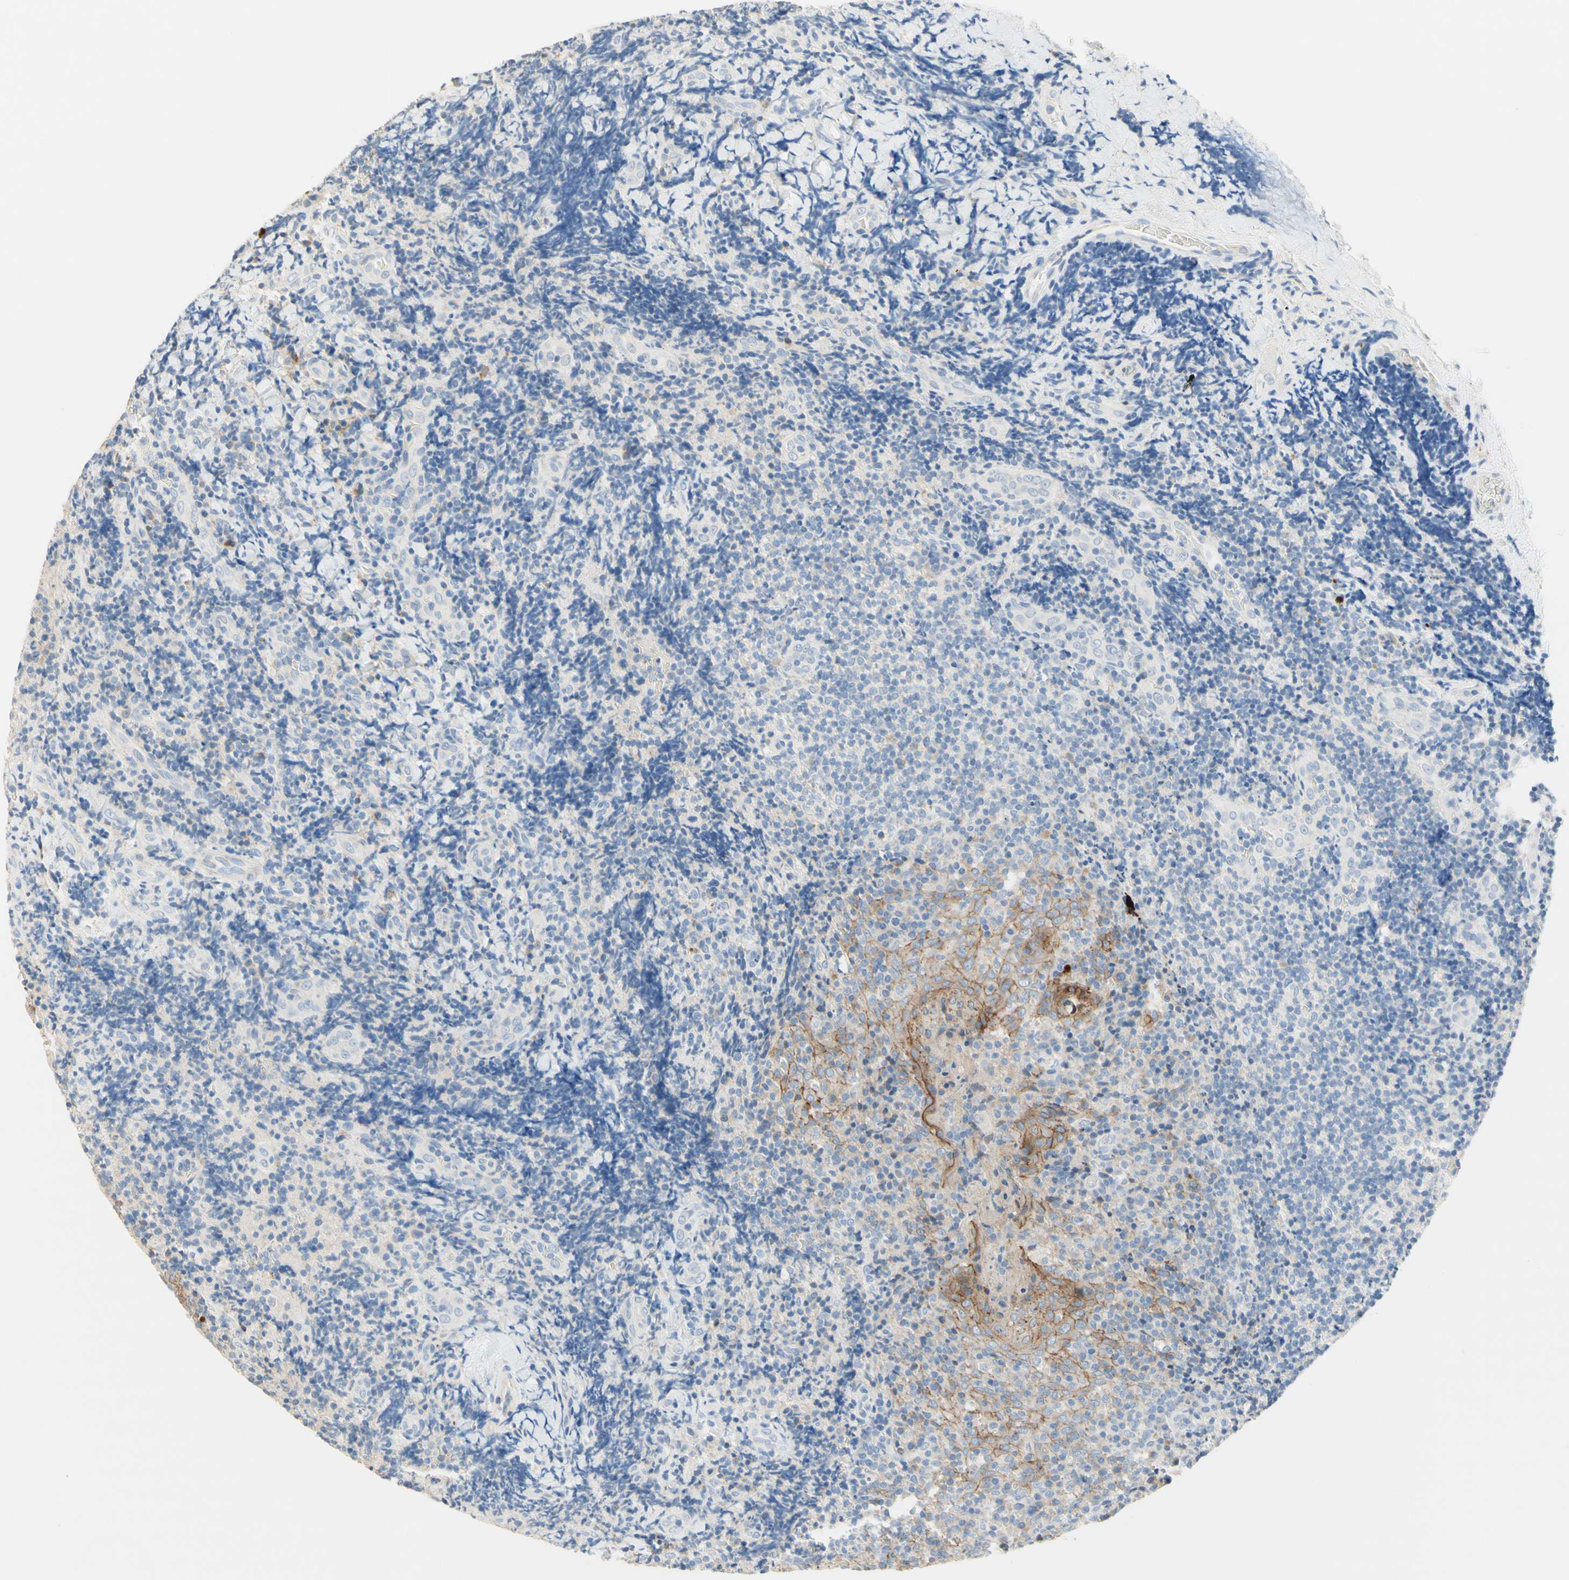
{"staining": {"intensity": "negative", "quantity": "none", "location": "none"}, "tissue": "lymphoma", "cell_type": "Tumor cells", "image_type": "cancer", "snomed": [{"axis": "morphology", "description": "Malignant lymphoma, non-Hodgkin's type, High grade"}, {"axis": "topography", "description": "Tonsil"}], "caption": "This is an immunohistochemistry micrograph of human high-grade malignant lymphoma, non-Hodgkin's type. There is no staining in tumor cells.", "gene": "NECTIN4", "patient": {"sex": "female", "age": 36}}